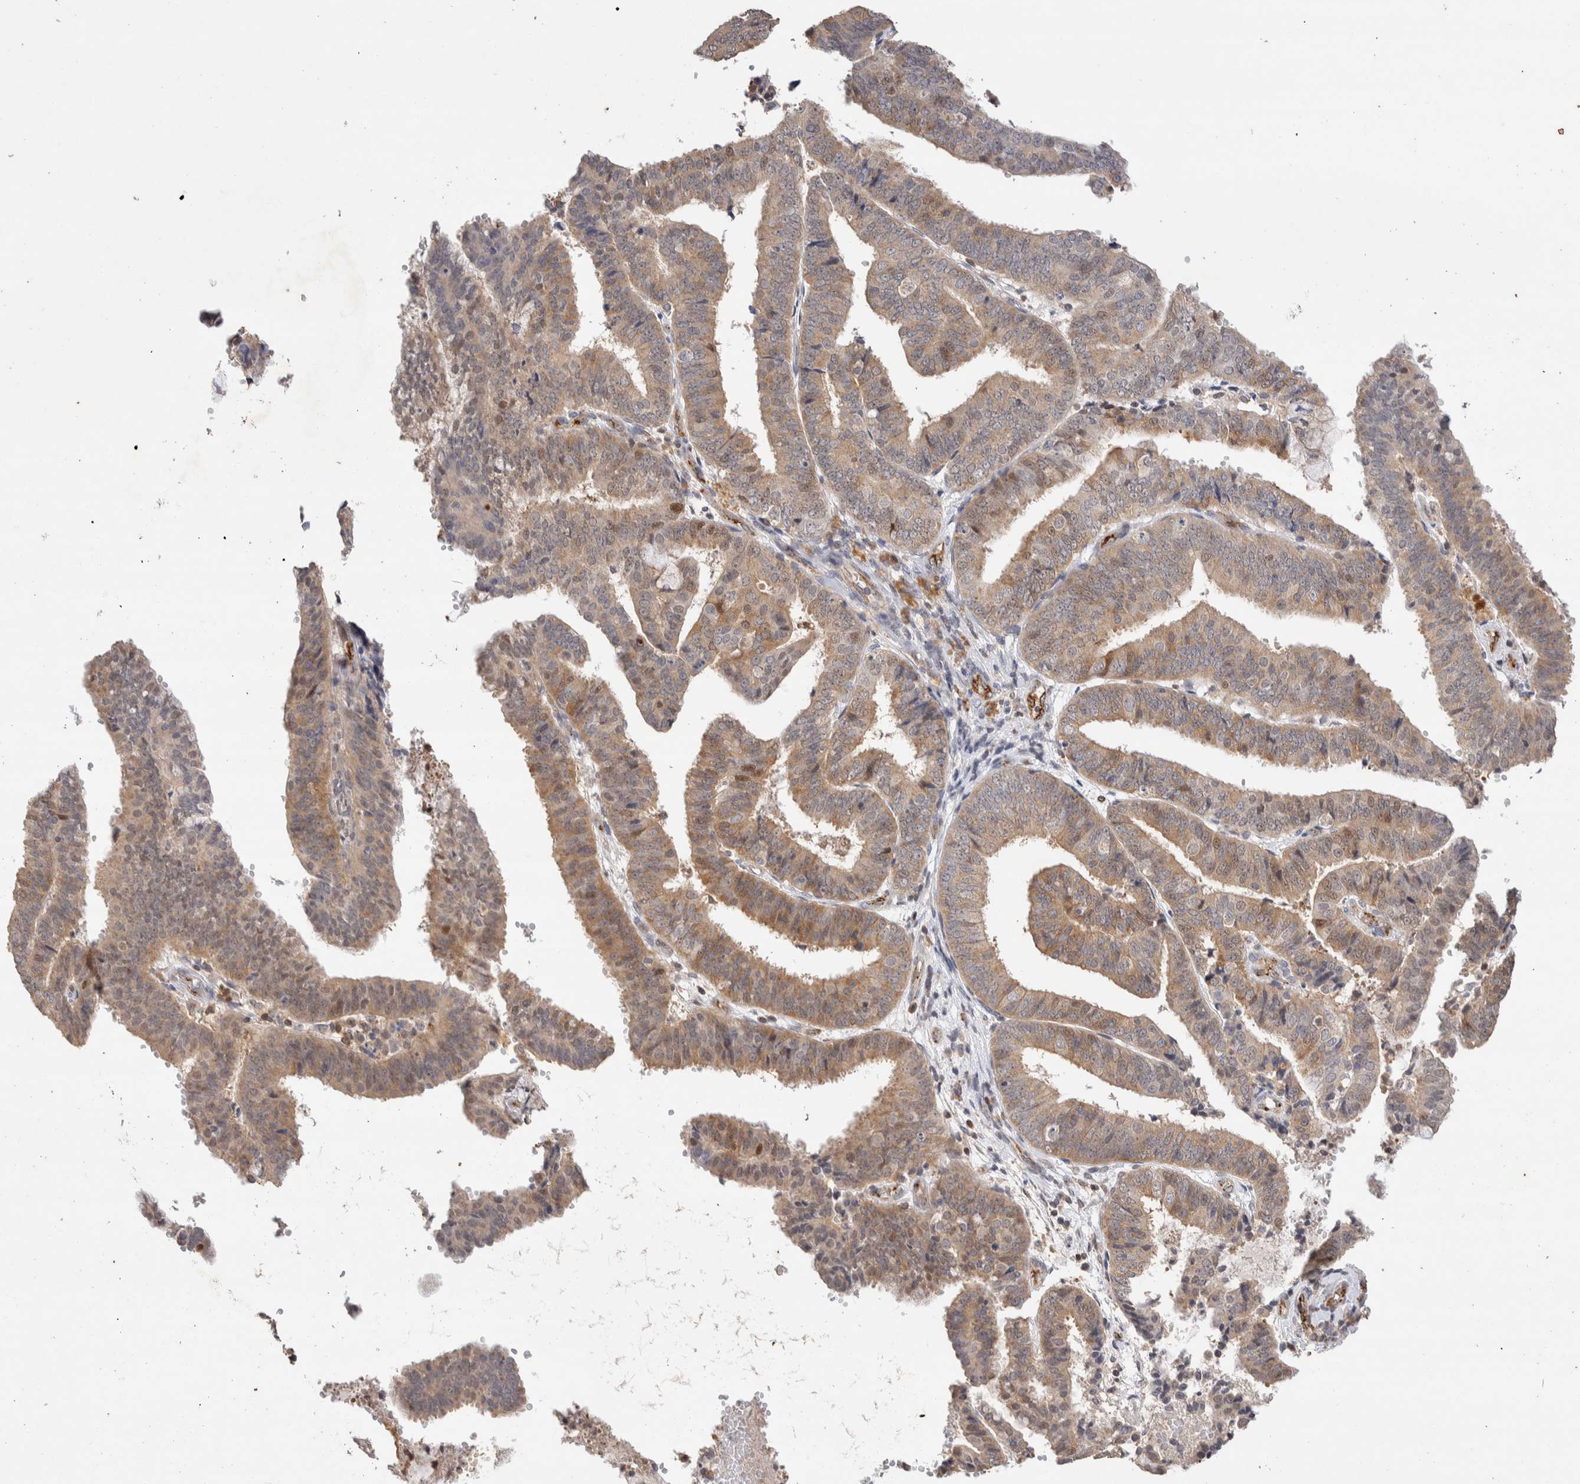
{"staining": {"intensity": "moderate", "quantity": ">75%", "location": "cytoplasmic/membranous"}, "tissue": "endometrial cancer", "cell_type": "Tumor cells", "image_type": "cancer", "snomed": [{"axis": "morphology", "description": "Adenocarcinoma, NOS"}, {"axis": "topography", "description": "Endometrium"}], "caption": "The image displays staining of endometrial adenocarcinoma, revealing moderate cytoplasmic/membranous protein expression (brown color) within tumor cells. The staining is performed using DAB brown chromogen to label protein expression. The nuclei are counter-stained blue using hematoxylin.", "gene": "NSMAF", "patient": {"sex": "female", "age": 63}}